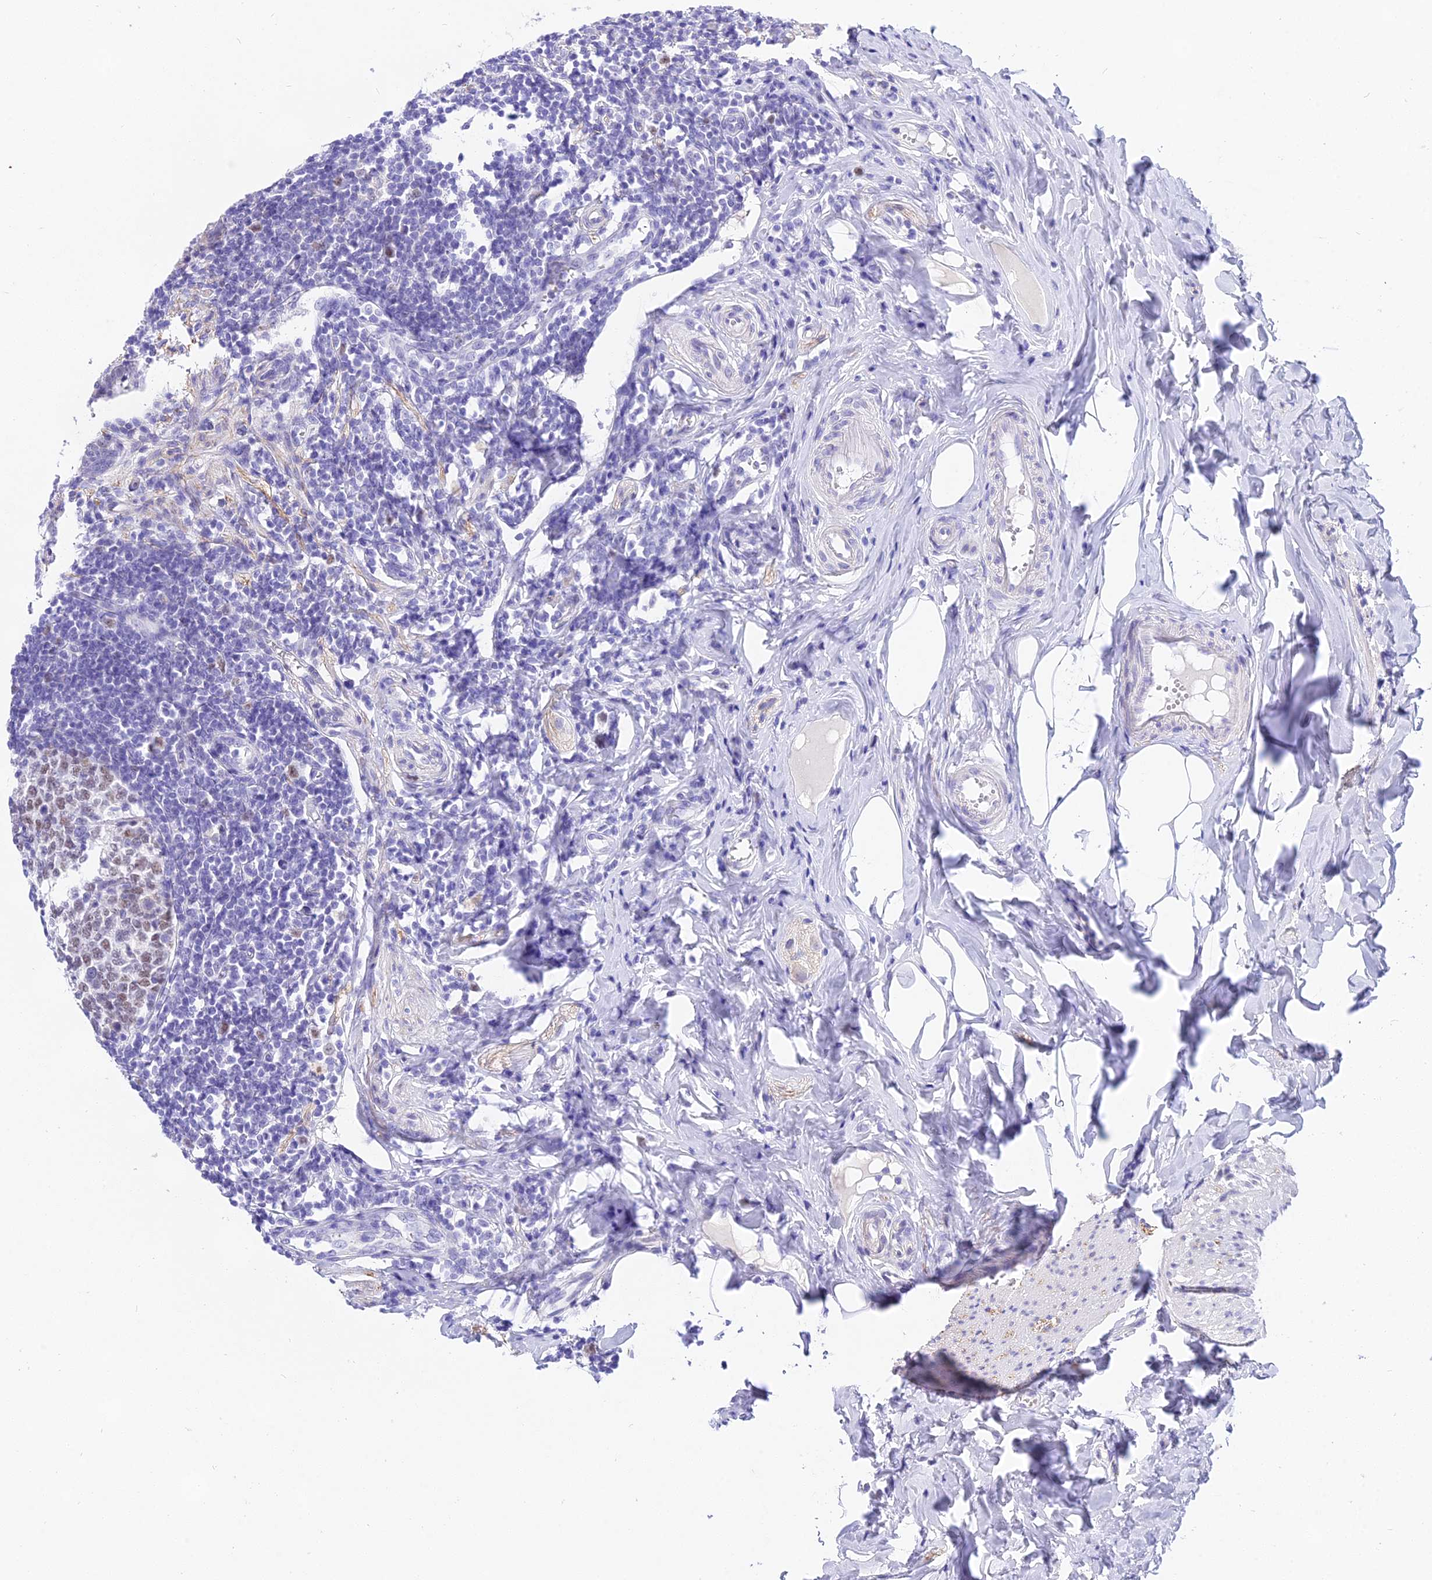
{"staining": {"intensity": "strong", "quantity": "<25%", "location": "cytoplasmic/membranous"}, "tissue": "appendix", "cell_type": "Glandular cells", "image_type": "normal", "snomed": [{"axis": "morphology", "description": "Normal tissue, NOS"}, {"axis": "topography", "description": "Appendix"}], "caption": "Immunohistochemistry (IHC) image of normal human appendix stained for a protein (brown), which demonstrates medium levels of strong cytoplasmic/membranous staining in about <25% of glandular cells.", "gene": "DEFB107A", "patient": {"sex": "female", "age": 33}}